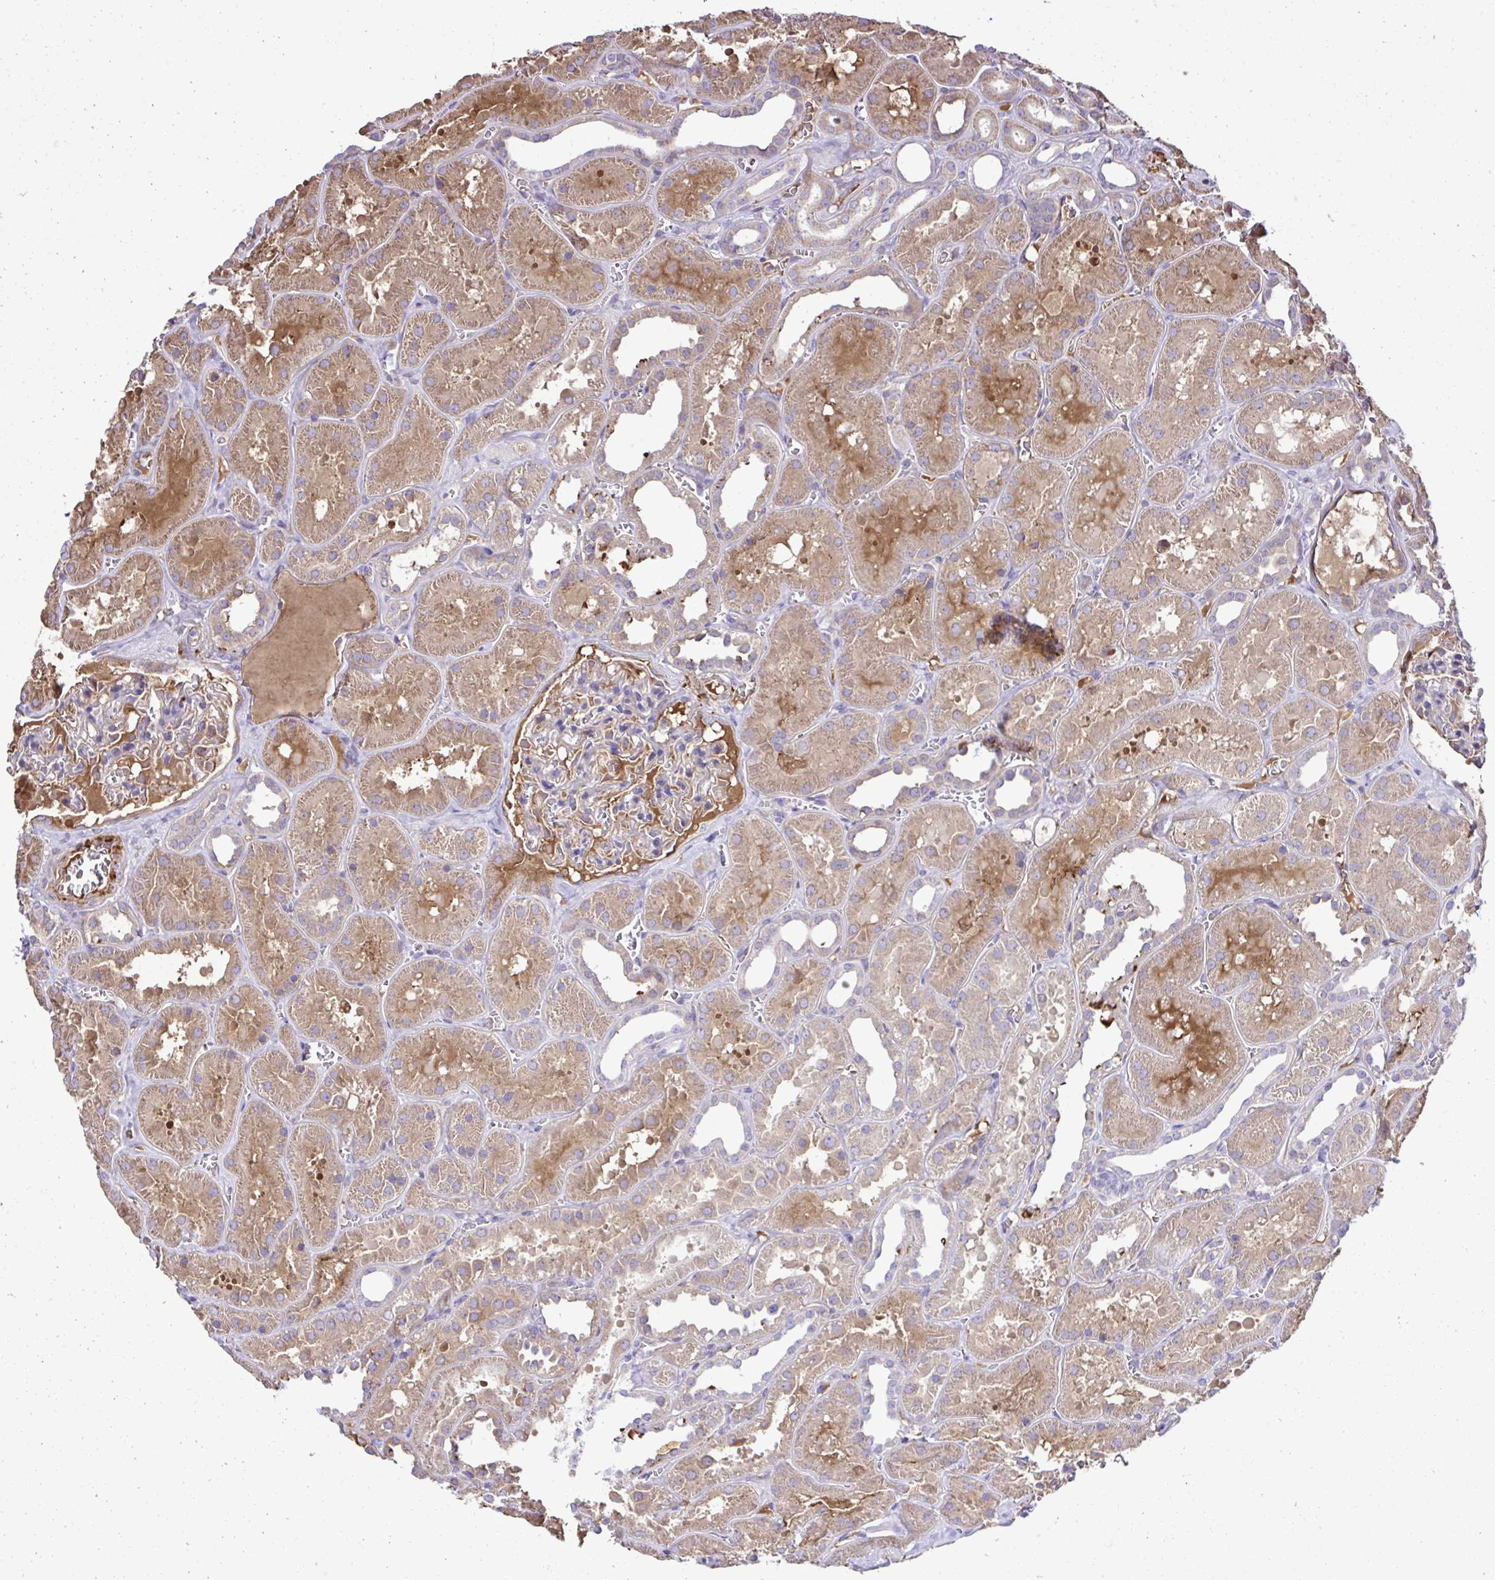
{"staining": {"intensity": "weak", "quantity": "<25%", "location": "cytoplasmic/membranous"}, "tissue": "kidney", "cell_type": "Cells in glomeruli", "image_type": "normal", "snomed": [{"axis": "morphology", "description": "Normal tissue, NOS"}, {"axis": "topography", "description": "Kidney"}], "caption": "Immunohistochemistry of unremarkable human kidney displays no positivity in cells in glomeruli. Brightfield microscopy of immunohistochemistry stained with DAB (3,3'-diaminobenzidine) (brown) and hematoxylin (blue), captured at high magnification.", "gene": "CCDC85C", "patient": {"sex": "female", "age": 41}}